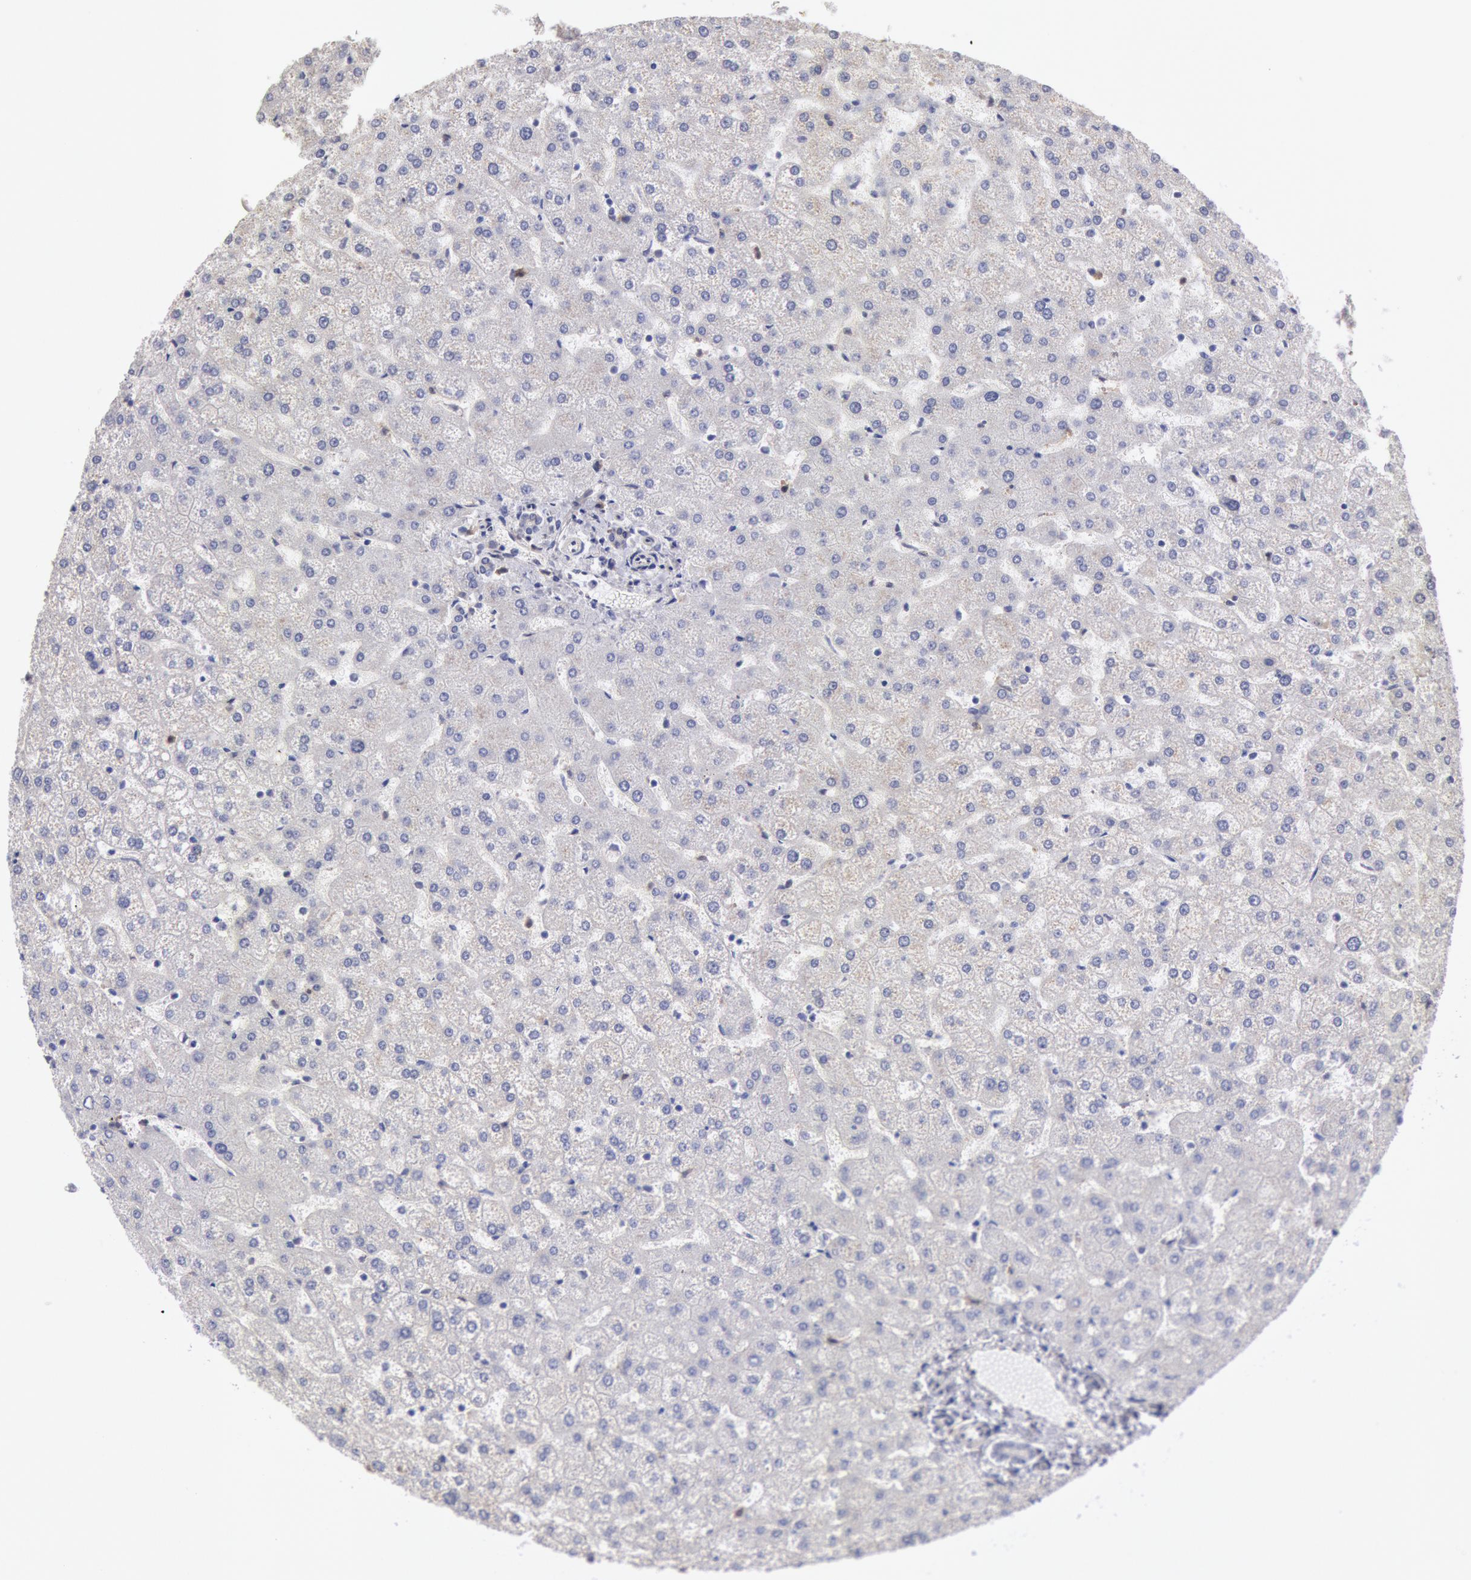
{"staining": {"intensity": "negative", "quantity": "none", "location": "none"}, "tissue": "liver", "cell_type": "Cholangiocytes", "image_type": "normal", "snomed": [{"axis": "morphology", "description": "Normal tissue, NOS"}, {"axis": "topography", "description": "Liver"}], "caption": "This photomicrograph is of unremarkable liver stained with immunohistochemistry (IHC) to label a protein in brown with the nuclei are counter-stained blue. There is no expression in cholangiocytes. (IHC, brightfield microscopy, high magnification).", "gene": "CCDC50", "patient": {"sex": "female", "age": 32}}